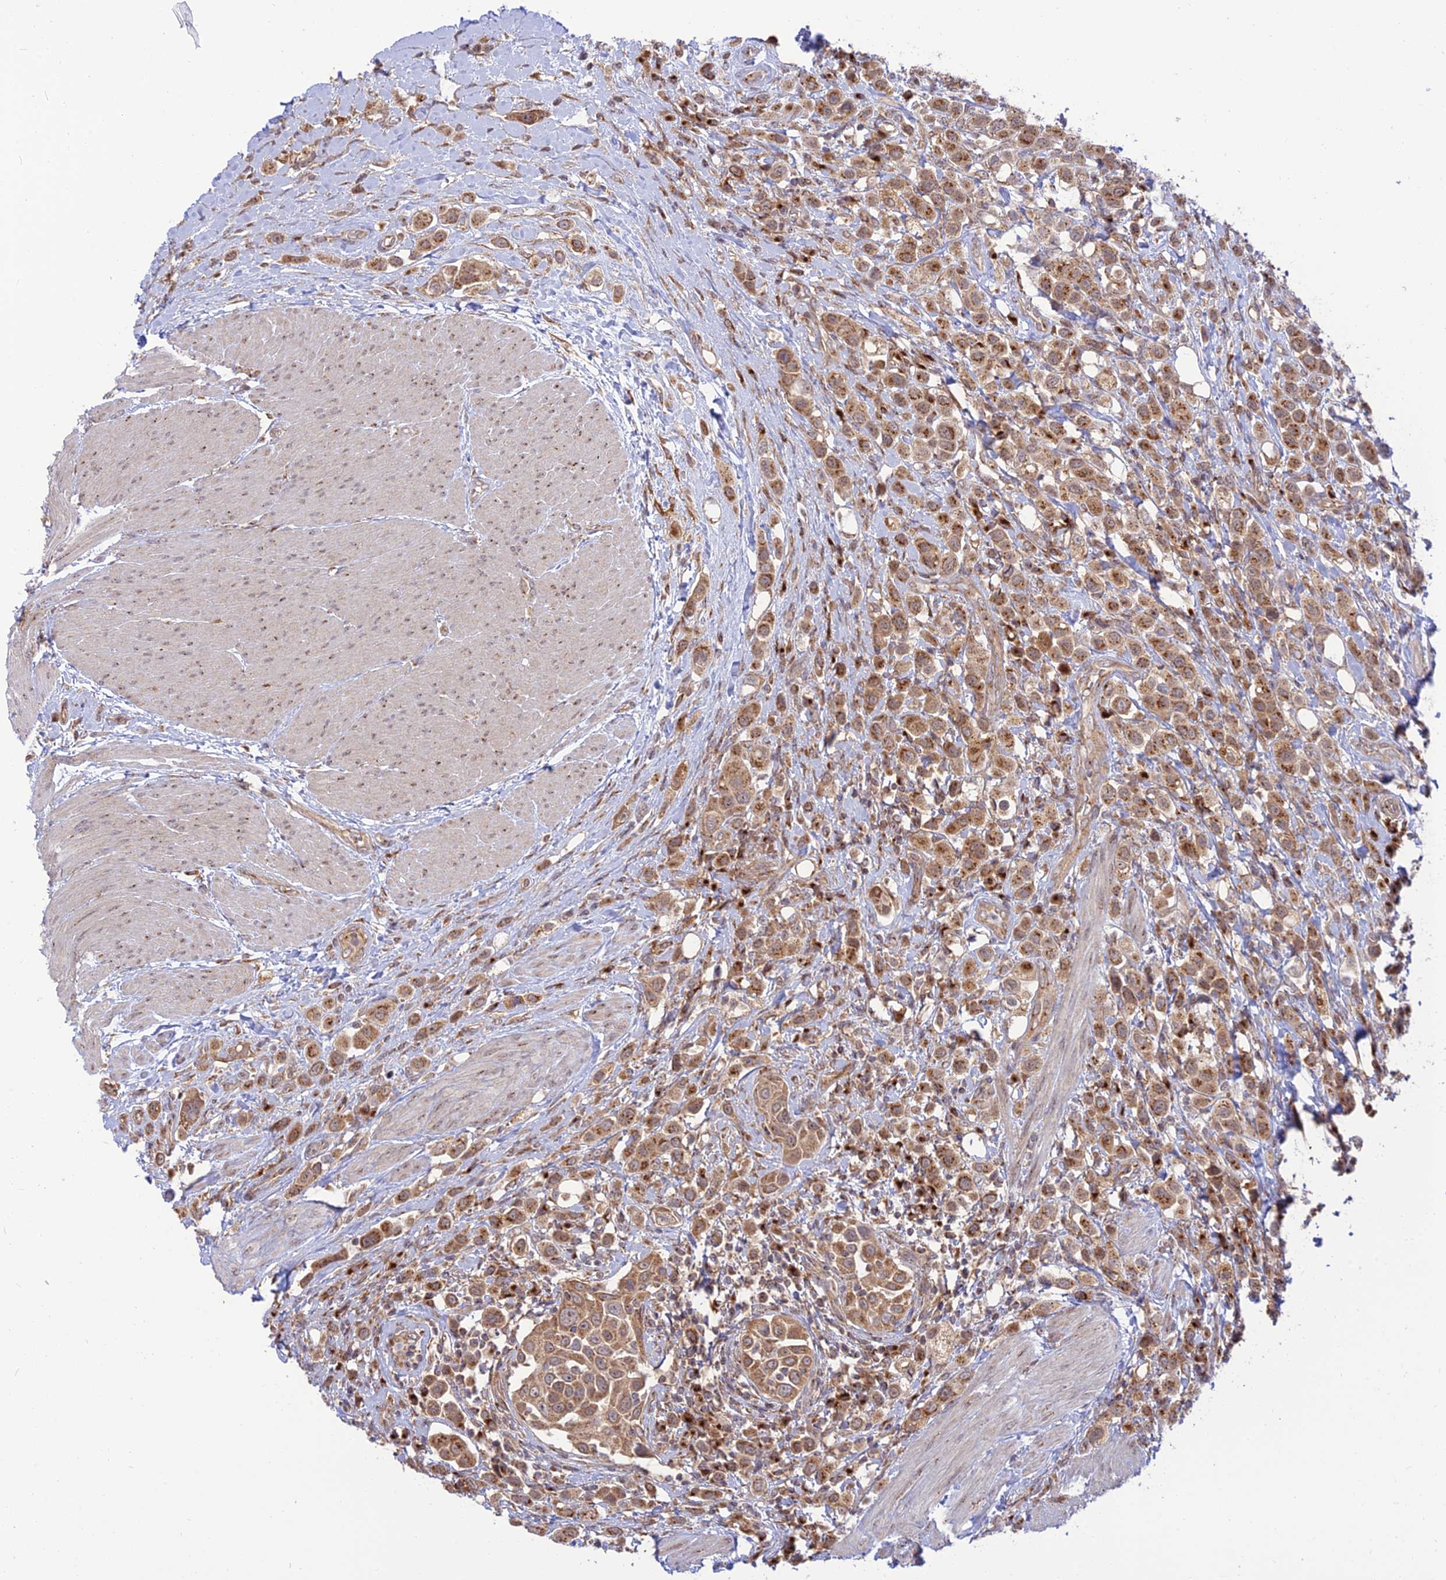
{"staining": {"intensity": "moderate", "quantity": ">75%", "location": "cytoplasmic/membranous"}, "tissue": "urothelial cancer", "cell_type": "Tumor cells", "image_type": "cancer", "snomed": [{"axis": "morphology", "description": "Urothelial carcinoma, High grade"}, {"axis": "topography", "description": "Urinary bladder"}], "caption": "IHC histopathology image of neoplastic tissue: urothelial cancer stained using IHC displays medium levels of moderate protein expression localized specifically in the cytoplasmic/membranous of tumor cells, appearing as a cytoplasmic/membranous brown color.", "gene": "GOLGA3", "patient": {"sex": "male", "age": 50}}